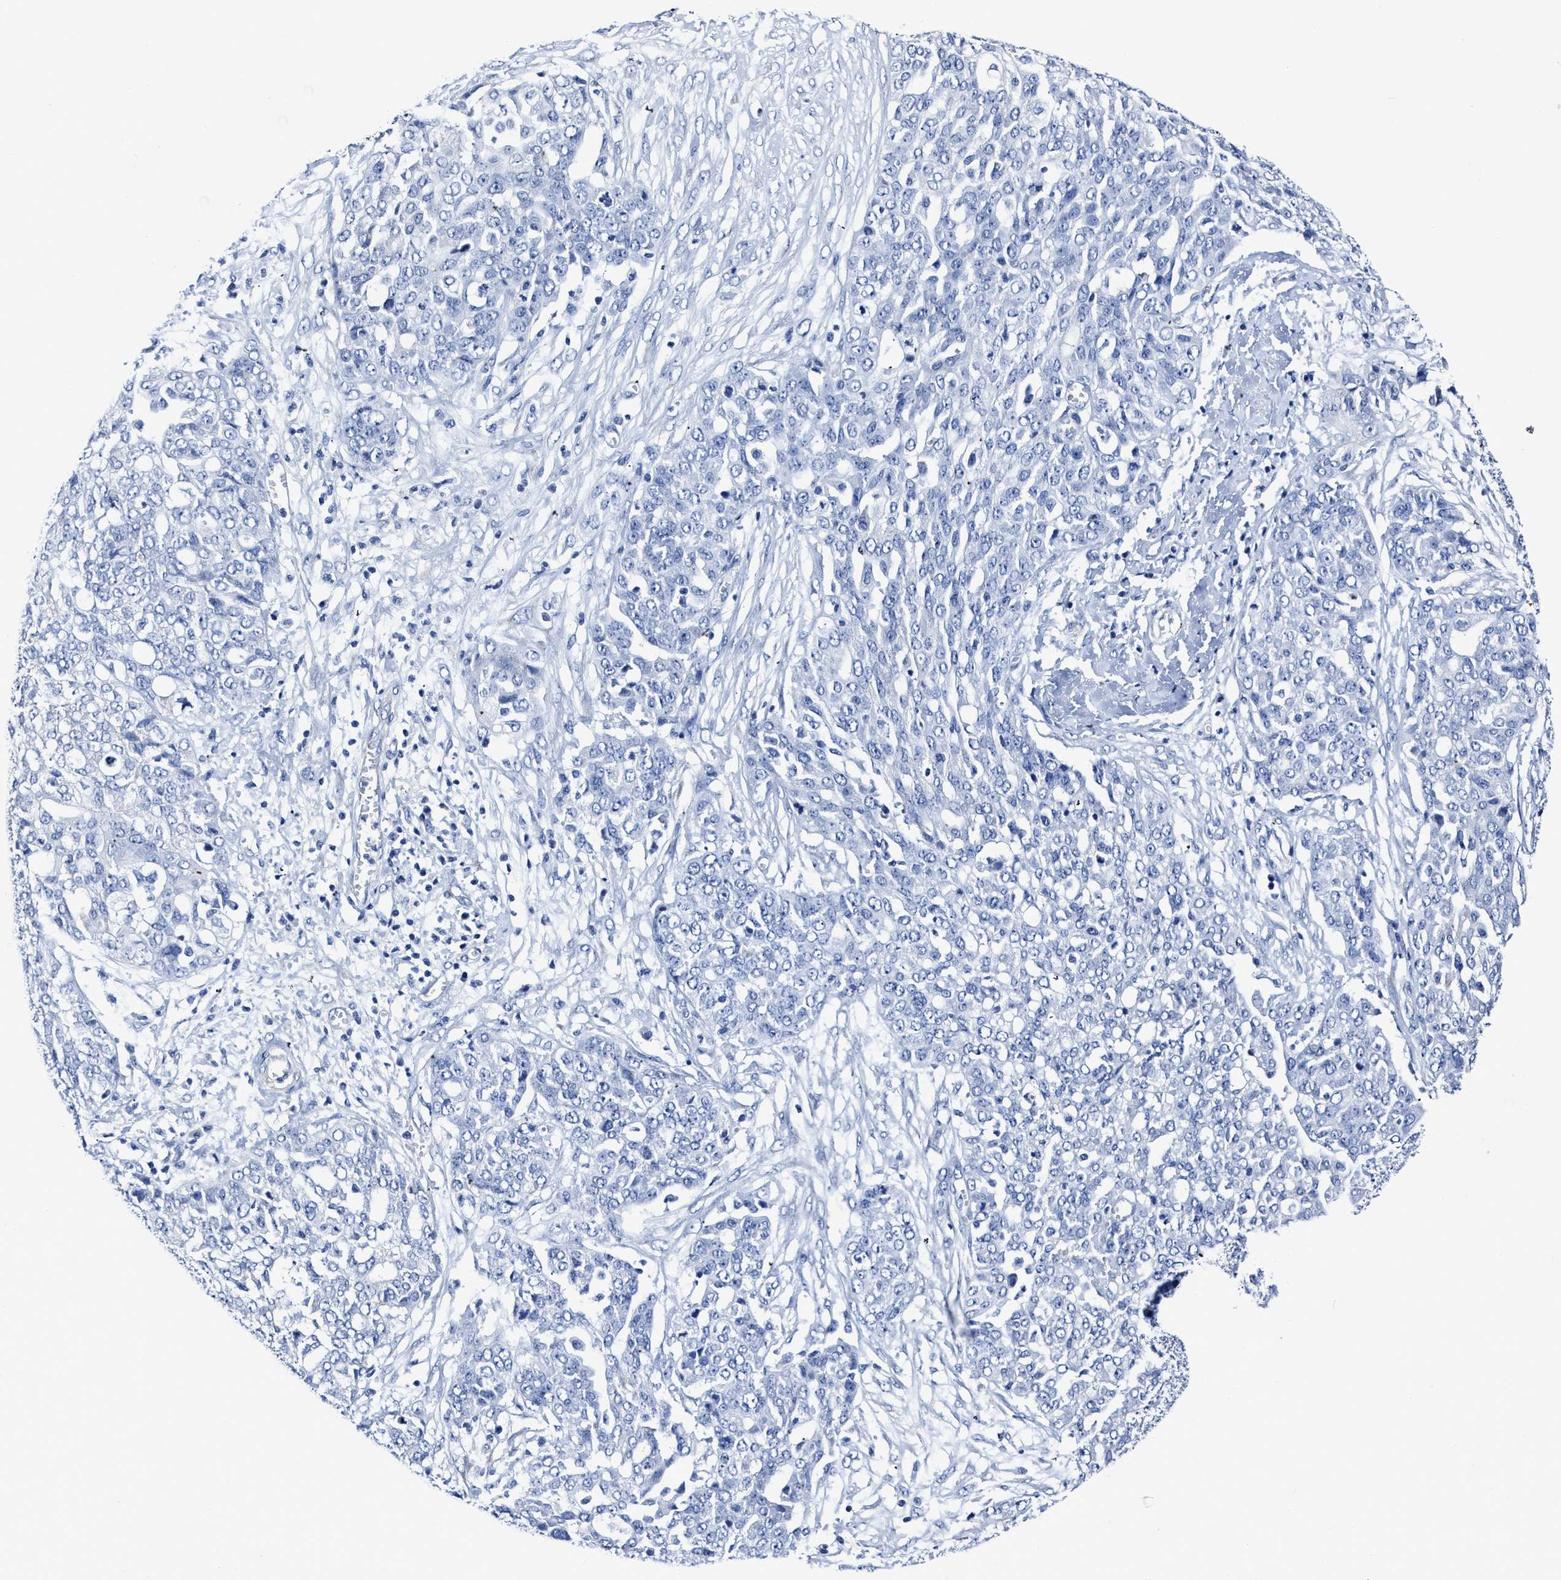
{"staining": {"intensity": "negative", "quantity": "none", "location": "none"}, "tissue": "ovarian cancer", "cell_type": "Tumor cells", "image_type": "cancer", "snomed": [{"axis": "morphology", "description": "Cystadenocarcinoma, serous, NOS"}, {"axis": "topography", "description": "Soft tissue"}, {"axis": "topography", "description": "Ovary"}], "caption": "There is no significant staining in tumor cells of ovarian serous cystadenocarcinoma.", "gene": "KCNMB3", "patient": {"sex": "female", "age": 57}}